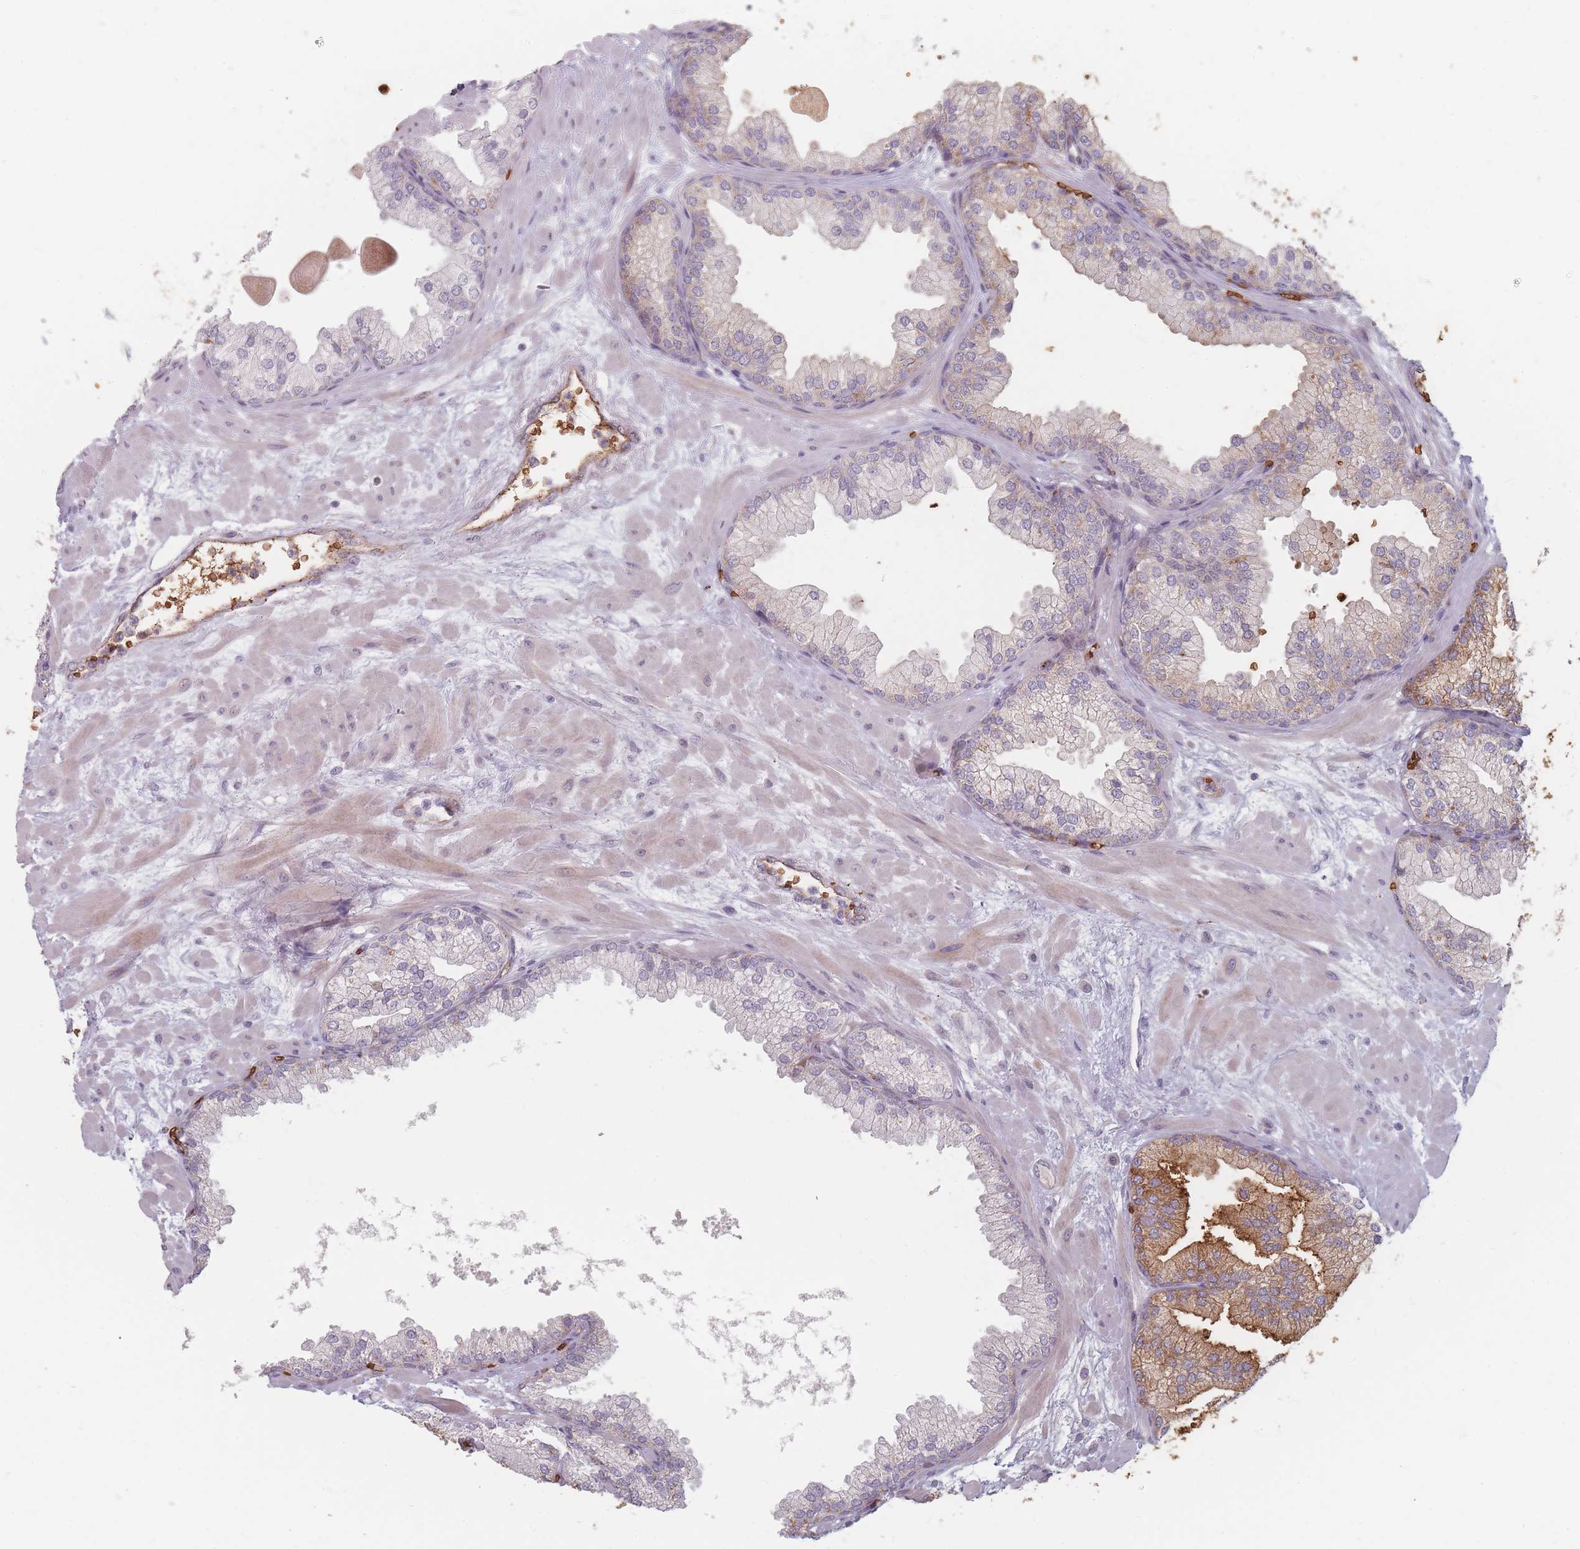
{"staining": {"intensity": "weak", "quantity": "25%-75%", "location": "cytoplasmic/membranous"}, "tissue": "prostate", "cell_type": "Glandular cells", "image_type": "normal", "snomed": [{"axis": "morphology", "description": "Normal tissue, NOS"}, {"axis": "topography", "description": "Prostate"}], "caption": "The image demonstrates a brown stain indicating the presence of a protein in the cytoplasmic/membranous of glandular cells in prostate. The staining was performed using DAB (3,3'-diaminobenzidine) to visualize the protein expression in brown, while the nuclei were stained in blue with hematoxylin (Magnification: 20x).", "gene": "SLC2A6", "patient": {"sex": "male", "age": 61}}